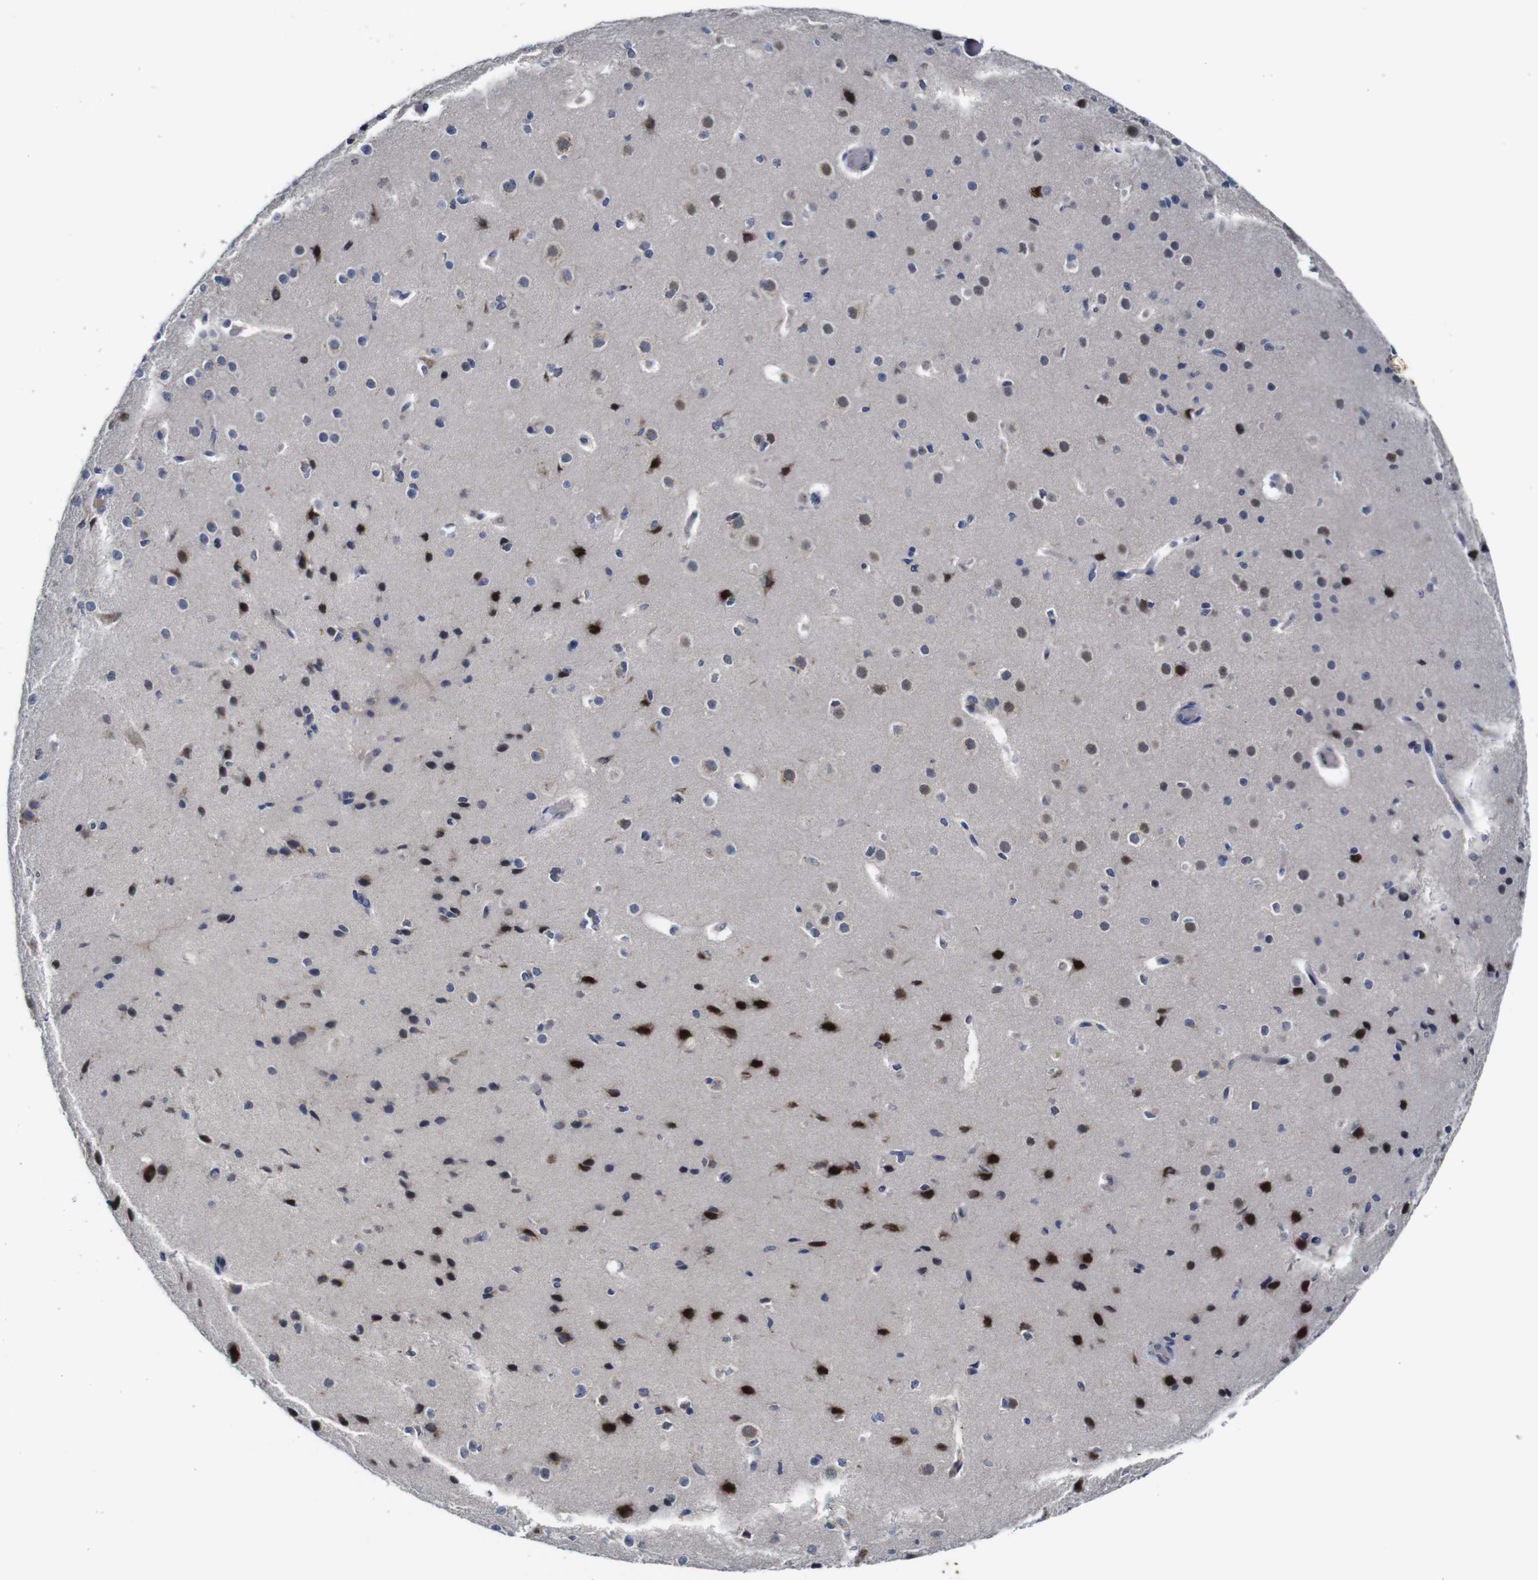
{"staining": {"intensity": "negative", "quantity": "none", "location": "none"}, "tissue": "cerebral cortex", "cell_type": "Endothelial cells", "image_type": "normal", "snomed": [{"axis": "morphology", "description": "Normal tissue, NOS"}, {"axis": "morphology", "description": "Developmental malformation"}, {"axis": "topography", "description": "Cerebral cortex"}], "caption": "DAB (3,3'-diaminobenzidine) immunohistochemical staining of normal cerebral cortex reveals no significant positivity in endothelial cells. (Stains: DAB (3,3'-diaminobenzidine) immunohistochemistry with hematoxylin counter stain, Microscopy: brightfield microscopy at high magnification).", "gene": "FURIN", "patient": {"sex": "female", "age": 30}}